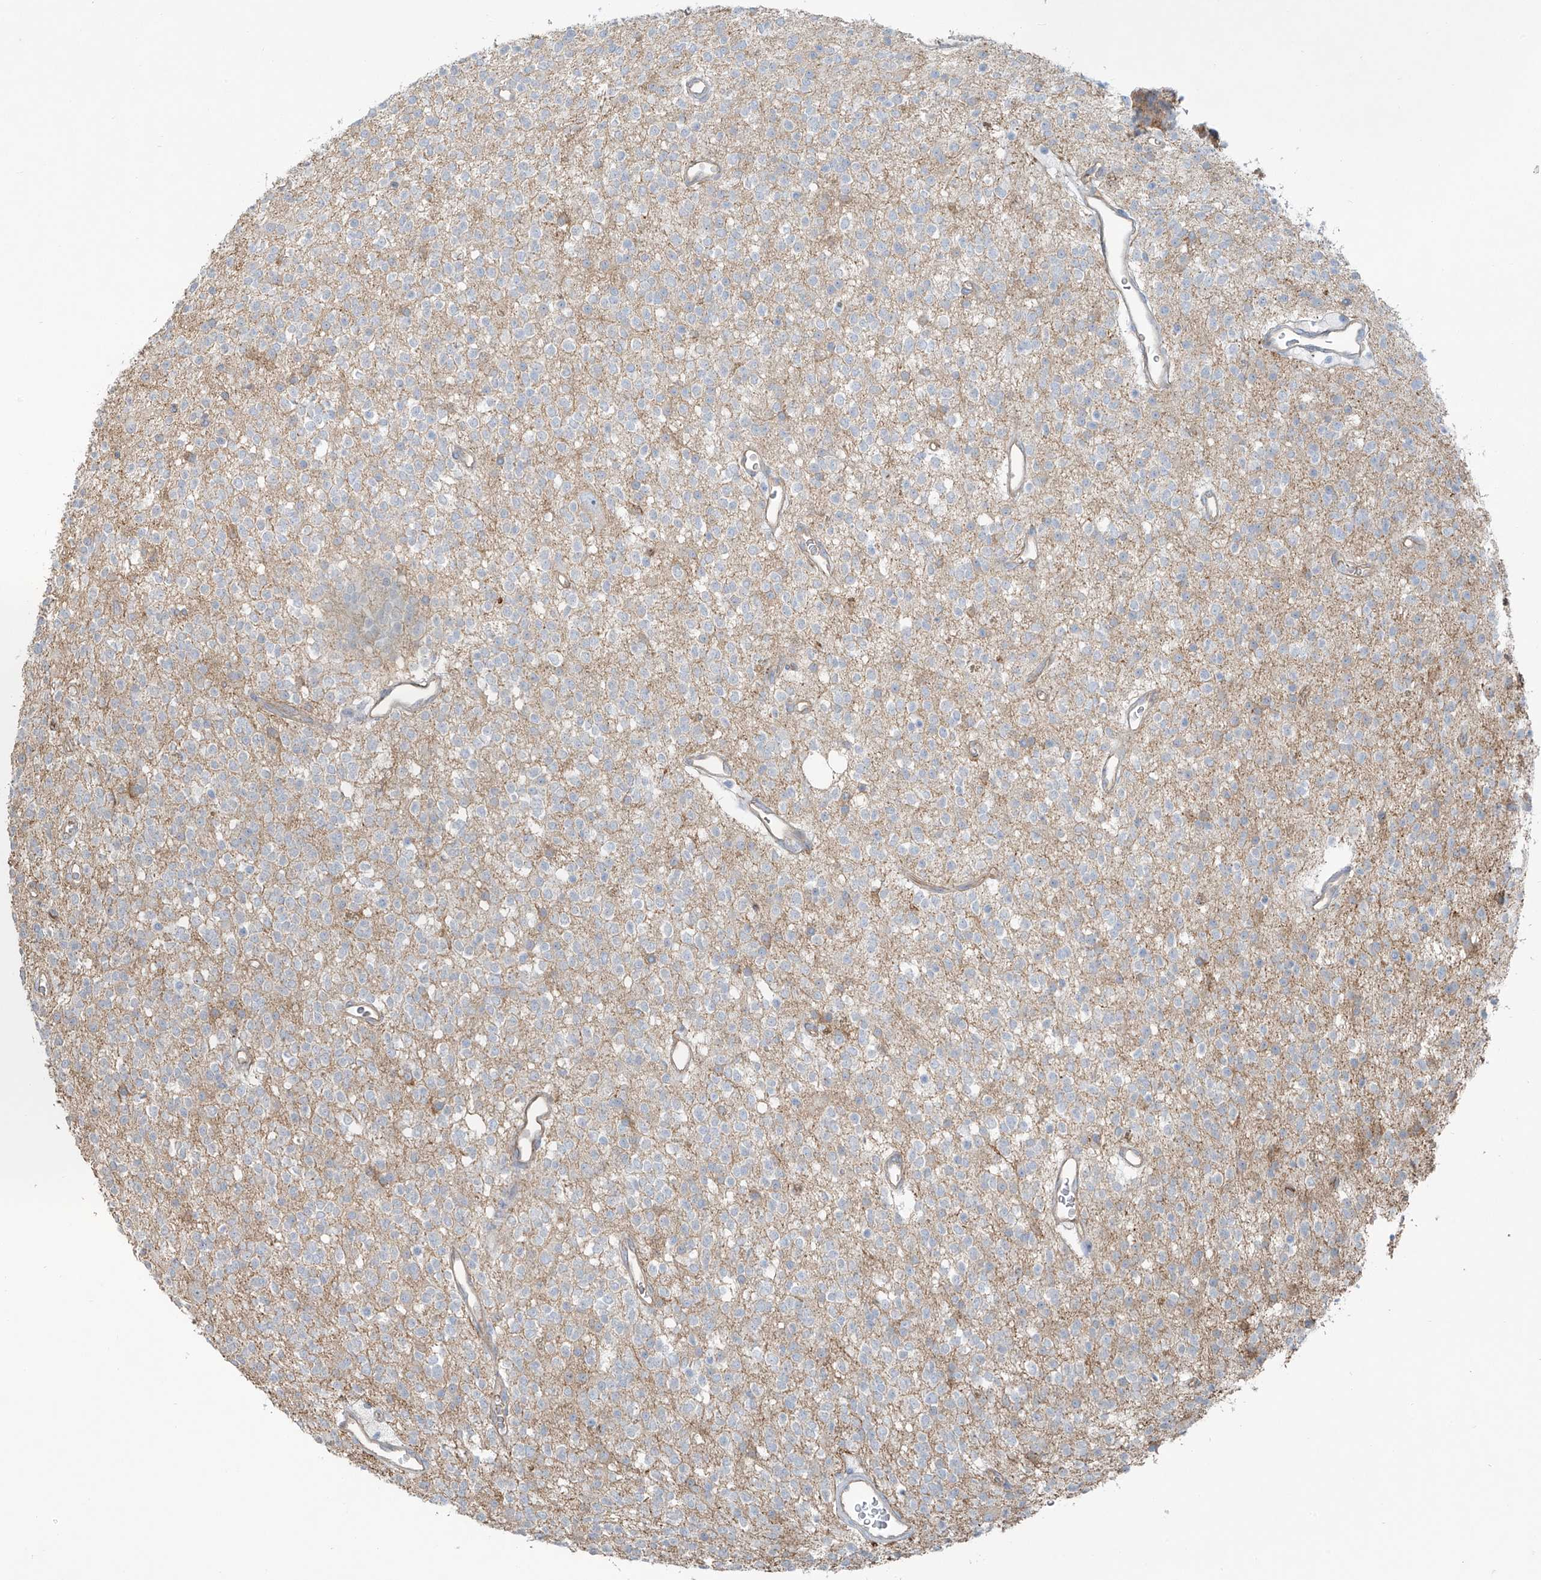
{"staining": {"intensity": "negative", "quantity": "none", "location": "none"}, "tissue": "glioma", "cell_type": "Tumor cells", "image_type": "cancer", "snomed": [{"axis": "morphology", "description": "Glioma, malignant, High grade"}, {"axis": "topography", "description": "Brain"}], "caption": "Immunohistochemical staining of malignant high-grade glioma exhibits no significant positivity in tumor cells. (Brightfield microscopy of DAB IHC at high magnification).", "gene": "TUBE1", "patient": {"sex": "male", "age": 34}}